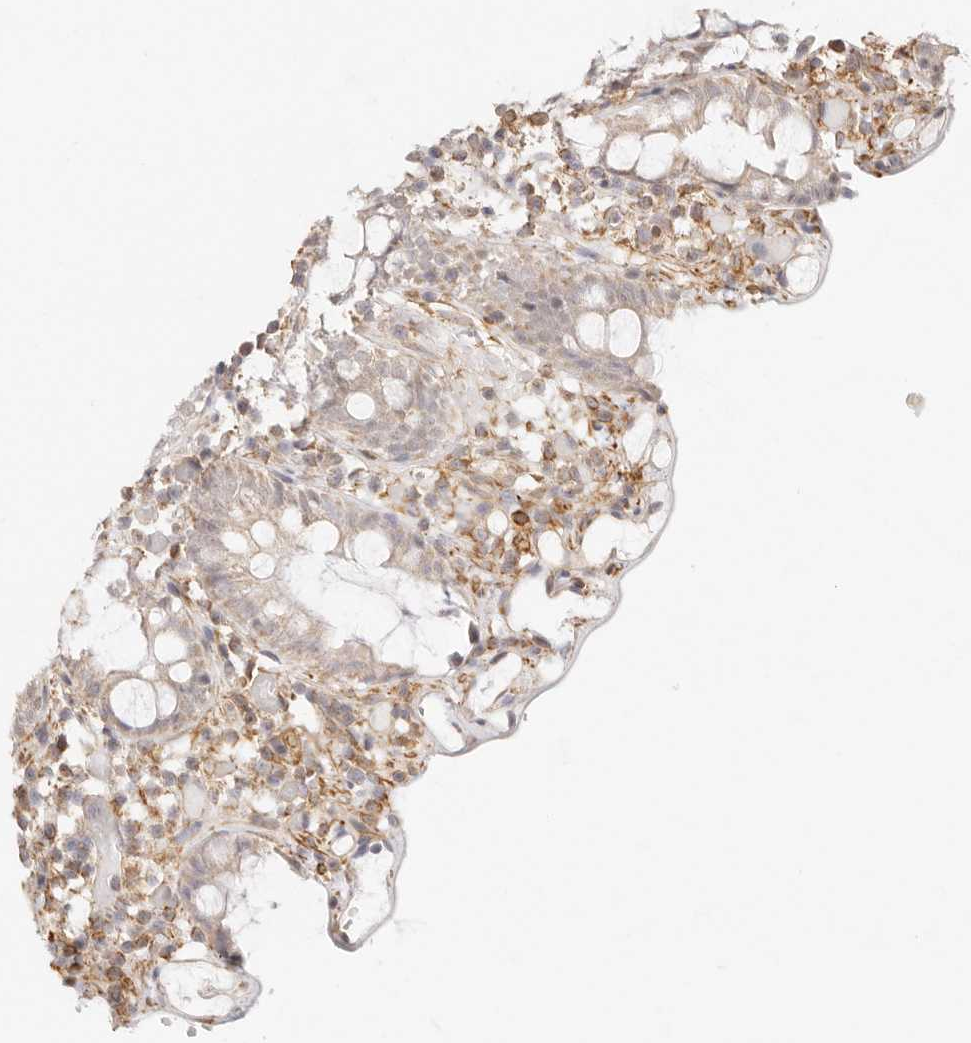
{"staining": {"intensity": "moderate", "quantity": ">75%", "location": "cytoplasmic/membranous"}, "tissue": "colon", "cell_type": "Endothelial cells", "image_type": "normal", "snomed": [{"axis": "morphology", "description": "Normal tissue, NOS"}, {"axis": "topography", "description": "Colon"}], "caption": "Endothelial cells exhibit moderate cytoplasmic/membranous staining in approximately >75% of cells in benign colon. The staining was performed using DAB, with brown indicating positive protein expression. Nuclei are stained blue with hematoxylin.", "gene": "ZC3H11A", "patient": {"sex": "male", "age": 14}}